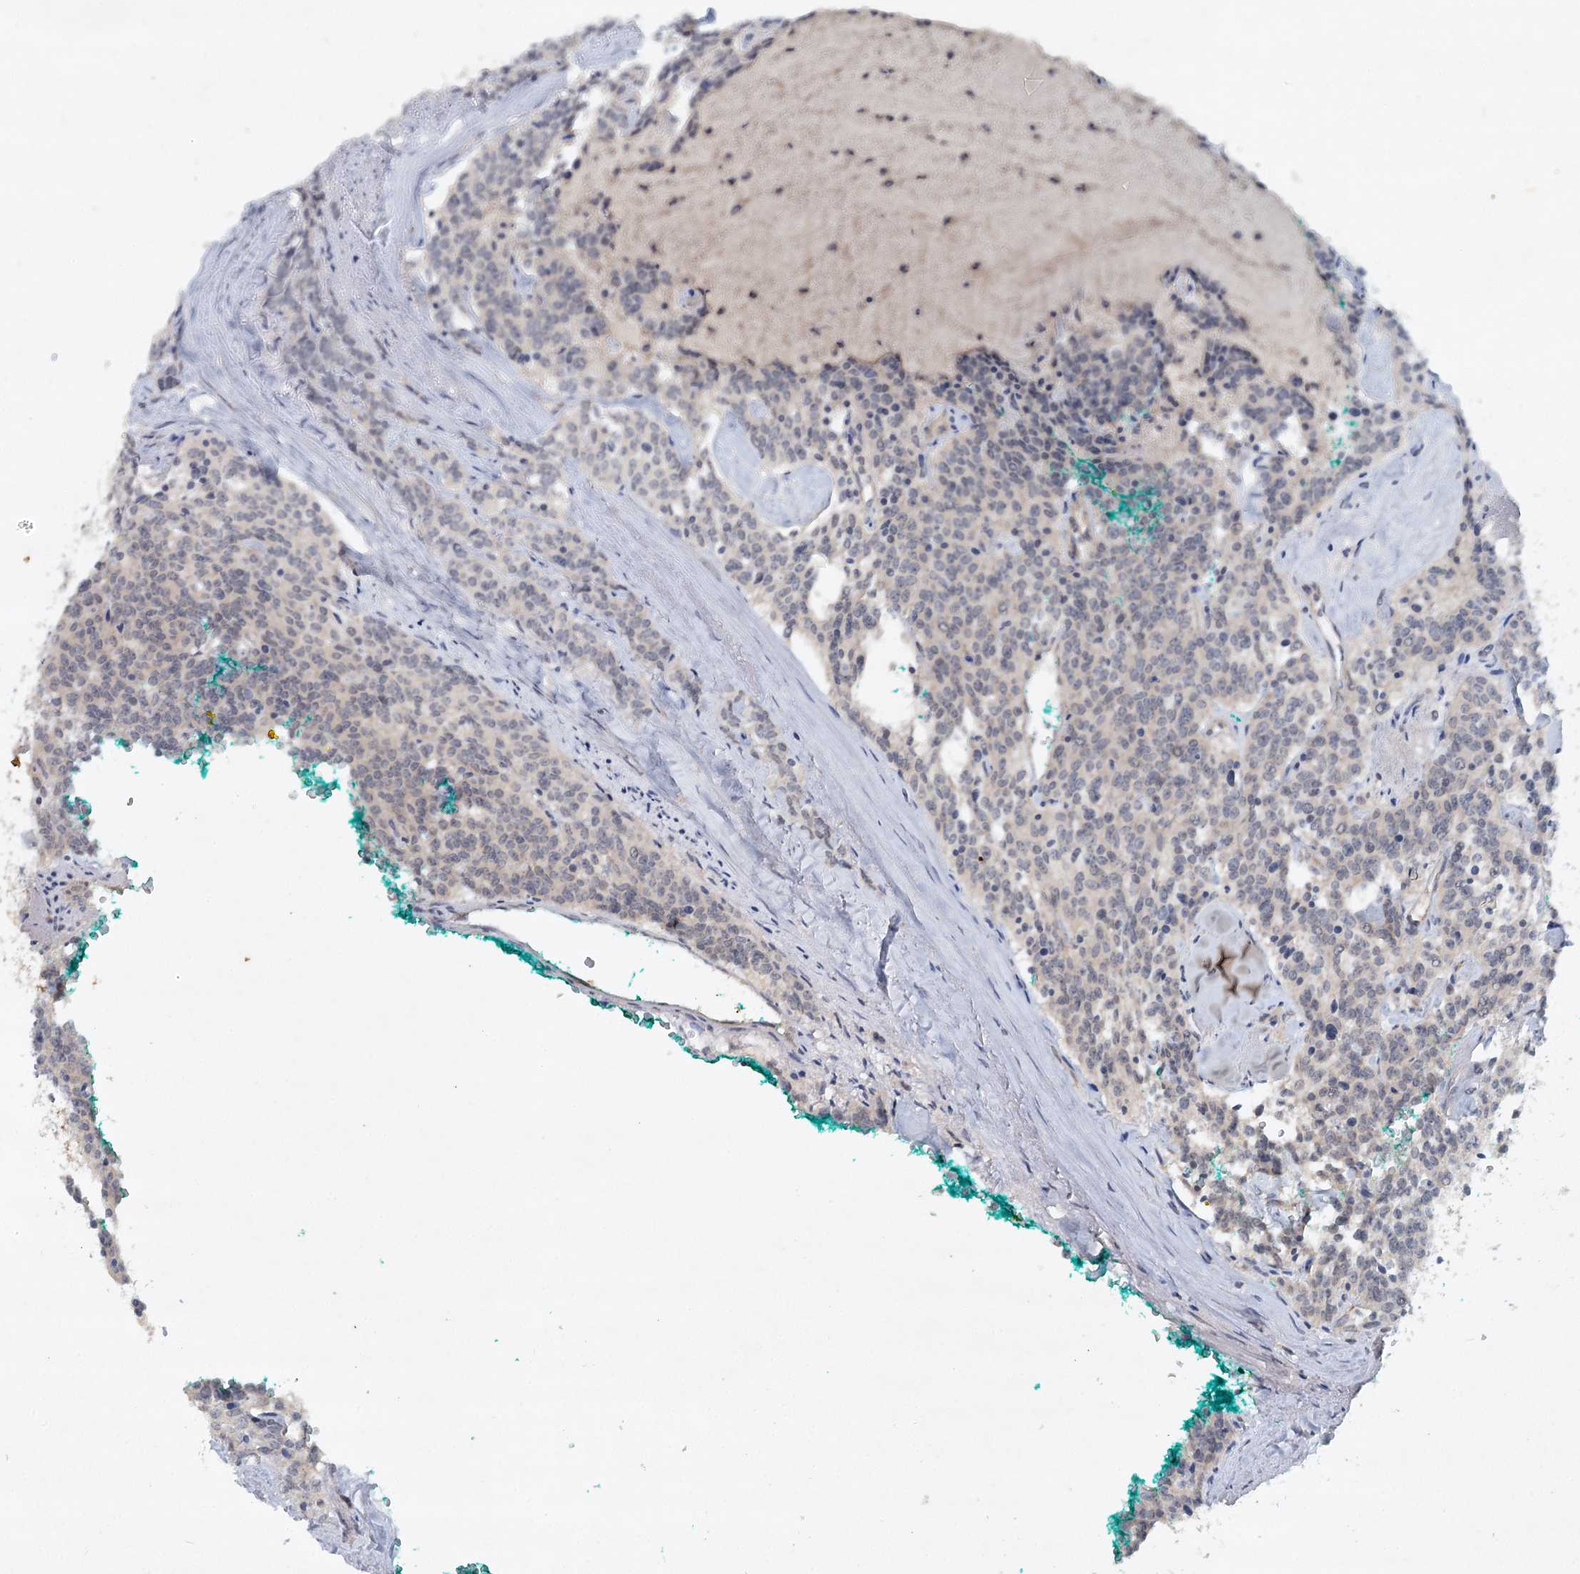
{"staining": {"intensity": "negative", "quantity": "none", "location": "none"}, "tissue": "carcinoid", "cell_type": "Tumor cells", "image_type": "cancer", "snomed": [{"axis": "morphology", "description": "Carcinoid, malignant, NOS"}, {"axis": "topography", "description": "Lung"}], "caption": "Immunohistochemistry histopathology image of carcinoid (malignant) stained for a protein (brown), which reveals no staining in tumor cells.", "gene": "SYNPO", "patient": {"sex": "female", "age": 46}}